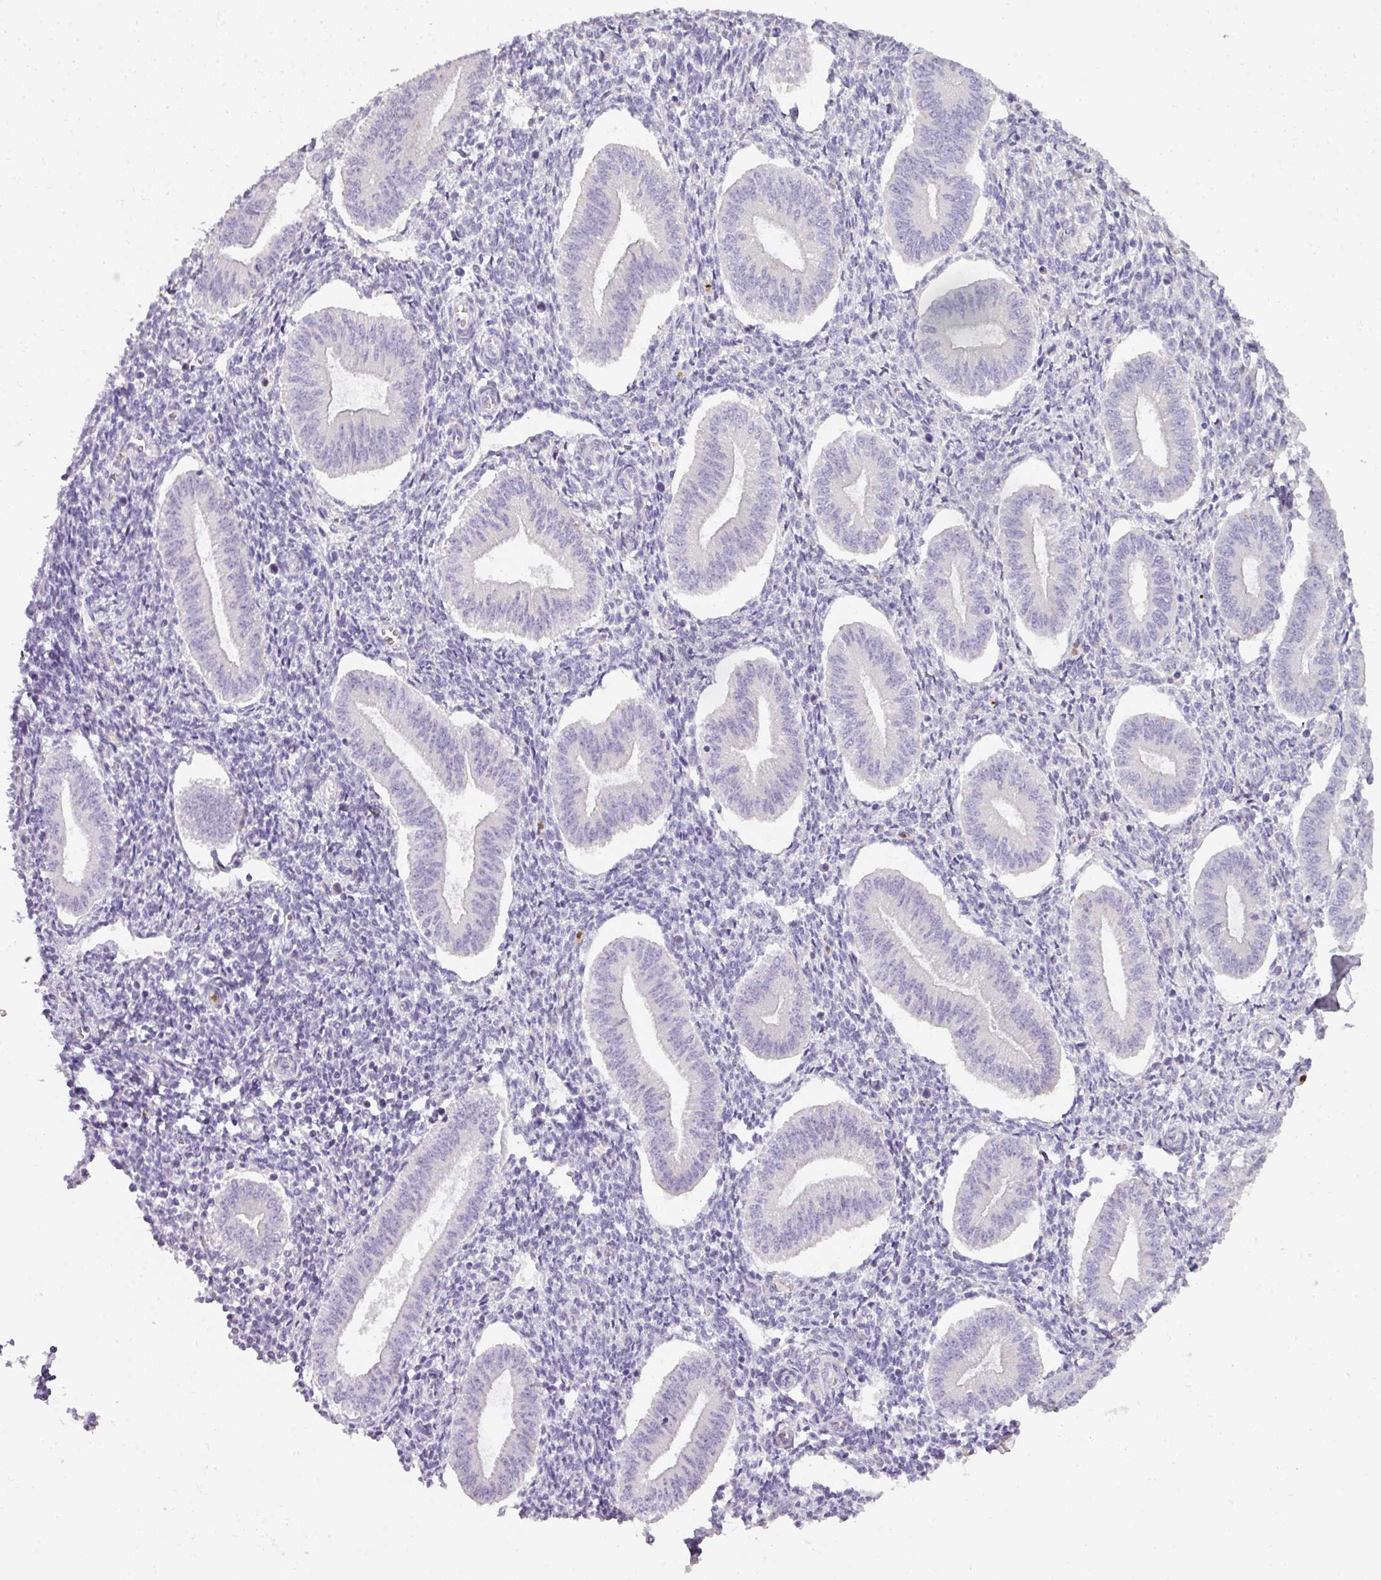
{"staining": {"intensity": "negative", "quantity": "none", "location": "none"}, "tissue": "endometrium", "cell_type": "Cells in endometrial stroma", "image_type": "normal", "snomed": [{"axis": "morphology", "description": "Normal tissue, NOS"}, {"axis": "topography", "description": "Endometrium"}], "caption": "There is no significant expression in cells in endometrial stroma of endometrium. (DAB (3,3'-diaminobenzidine) IHC visualized using brightfield microscopy, high magnification).", "gene": "HHEX", "patient": {"sex": "female", "age": 34}}